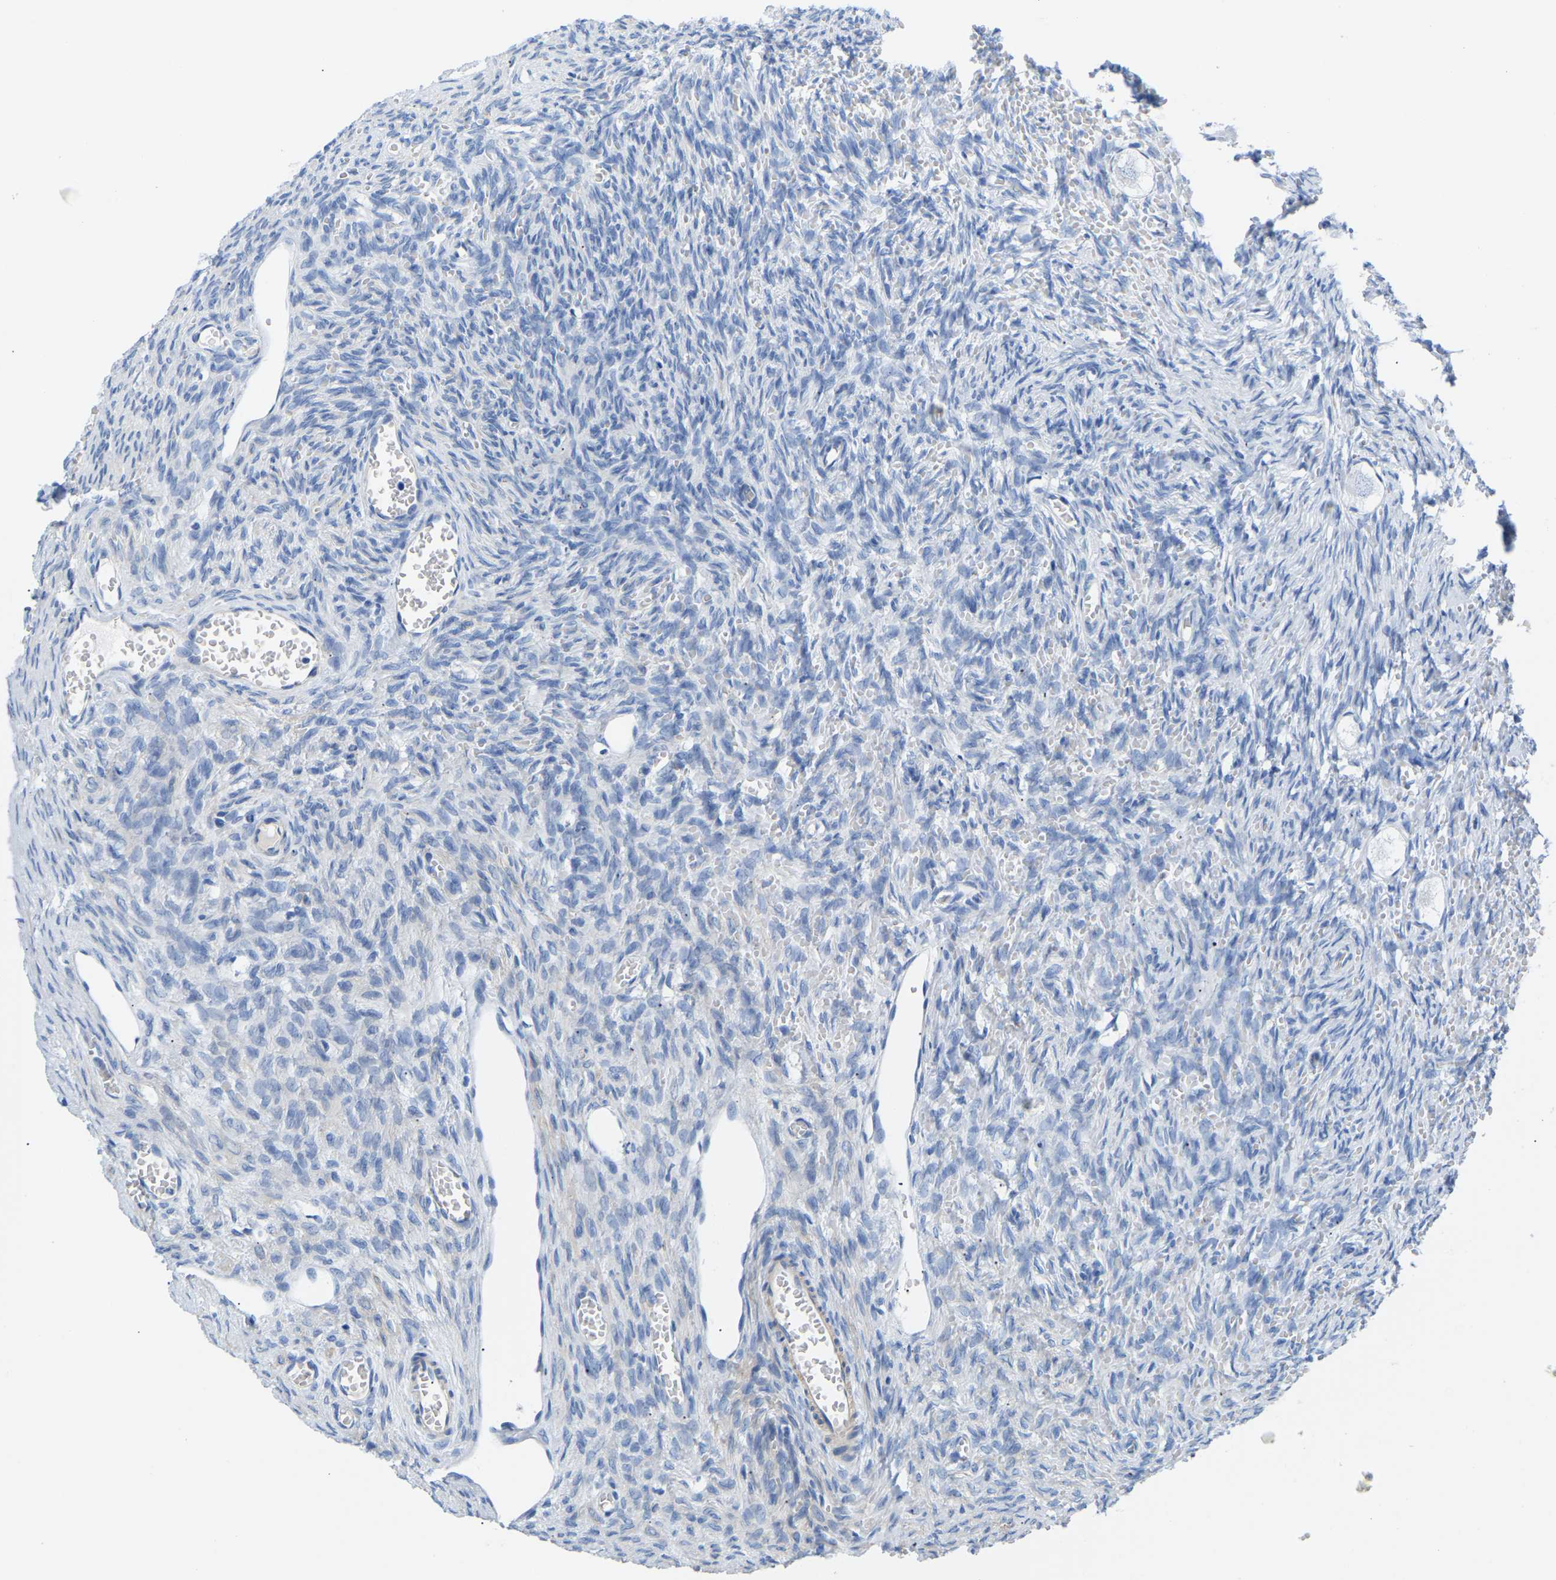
{"staining": {"intensity": "negative", "quantity": "none", "location": "none"}, "tissue": "ovary", "cell_type": "Follicle cells", "image_type": "normal", "snomed": [{"axis": "morphology", "description": "Normal tissue, NOS"}, {"axis": "topography", "description": "Ovary"}], "caption": "Immunohistochemistry (IHC) photomicrograph of unremarkable ovary: ovary stained with DAB exhibits no significant protein staining in follicle cells. (Brightfield microscopy of DAB IHC at high magnification).", "gene": "UPK3A", "patient": {"sex": "female", "age": 27}}